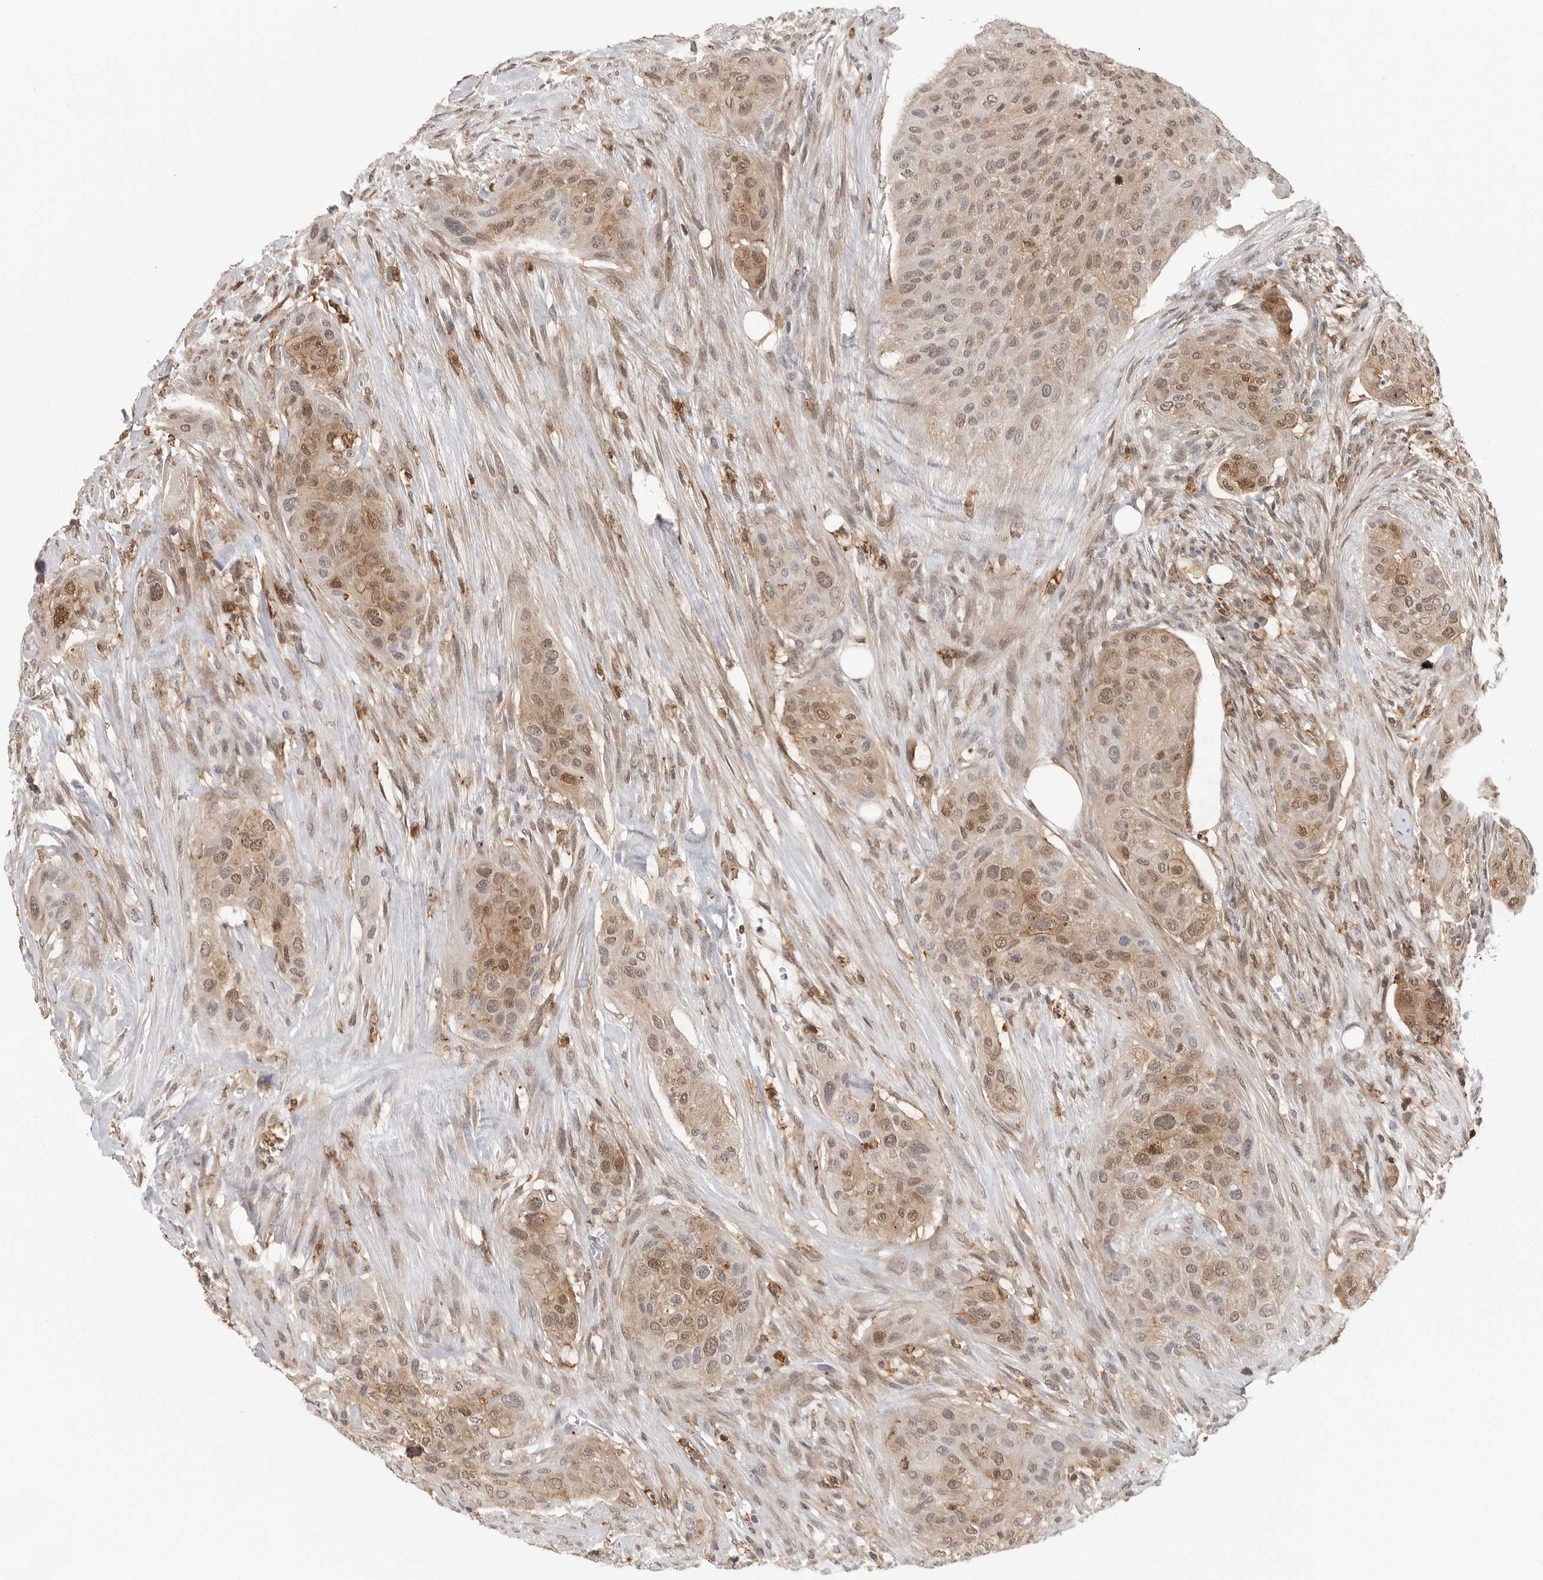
{"staining": {"intensity": "weak", "quantity": ">75%", "location": "cytoplasmic/membranous,nuclear"}, "tissue": "urothelial cancer", "cell_type": "Tumor cells", "image_type": "cancer", "snomed": [{"axis": "morphology", "description": "Urothelial carcinoma, High grade"}, {"axis": "topography", "description": "Urinary bladder"}], "caption": "High-grade urothelial carcinoma was stained to show a protein in brown. There is low levels of weak cytoplasmic/membranous and nuclear staining in about >75% of tumor cells. Using DAB (brown) and hematoxylin (blue) stains, captured at high magnification using brightfield microscopy.", "gene": "ANXA11", "patient": {"sex": "male", "age": 35}}